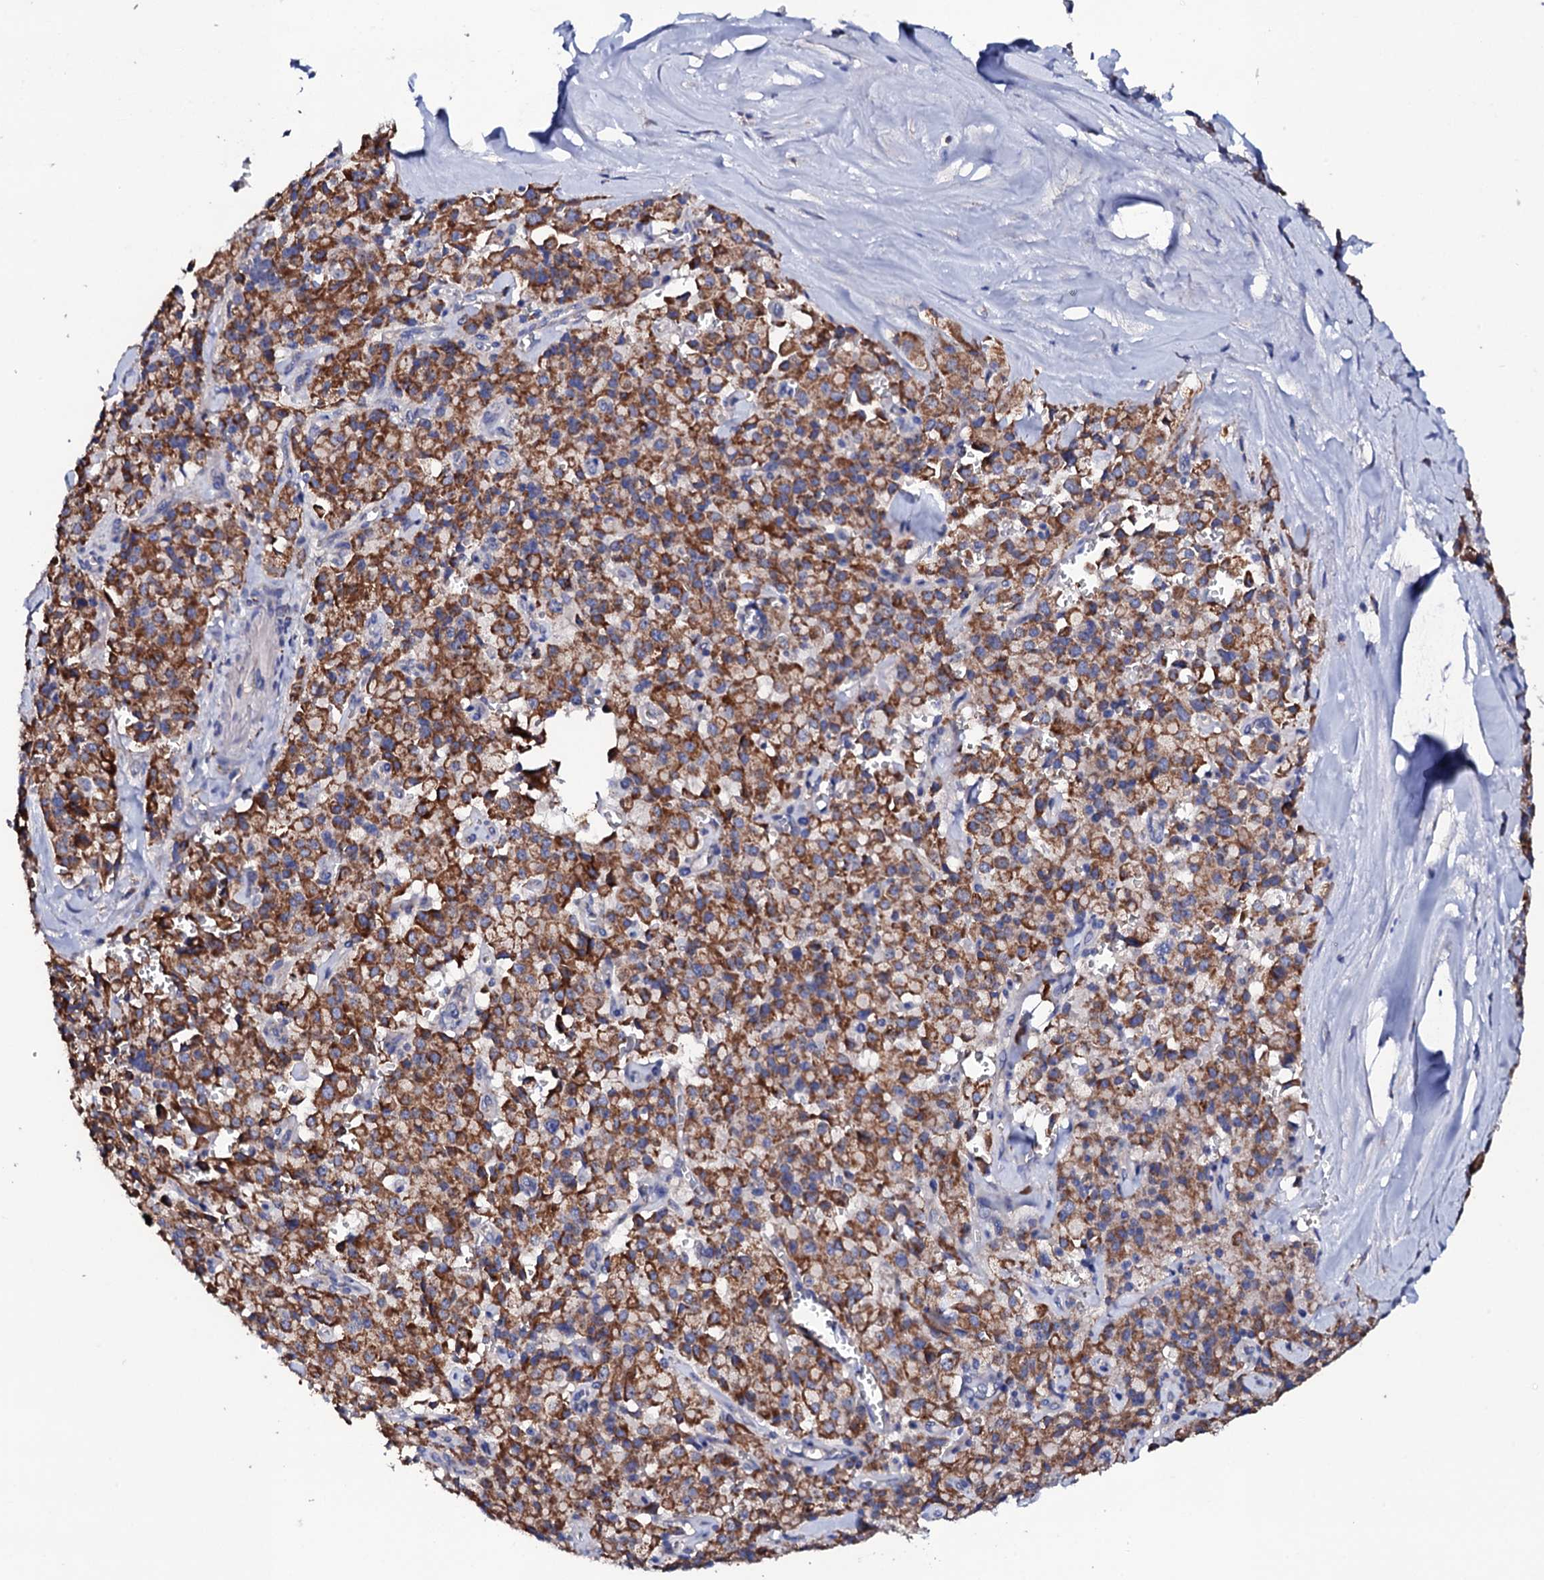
{"staining": {"intensity": "moderate", "quantity": ">75%", "location": "cytoplasmic/membranous"}, "tissue": "pancreatic cancer", "cell_type": "Tumor cells", "image_type": "cancer", "snomed": [{"axis": "morphology", "description": "Adenocarcinoma, NOS"}, {"axis": "topography", "description": "Pancreas"}], "caption": "There is medium levels of moderate cytoplasmic/membranous expression in tumor cells of pancreatic cancer, as demonstrated by immunohistochemical staining (brown color).", "gene": "TCAF2", "patient": {"sex": "male", "age": 65}}